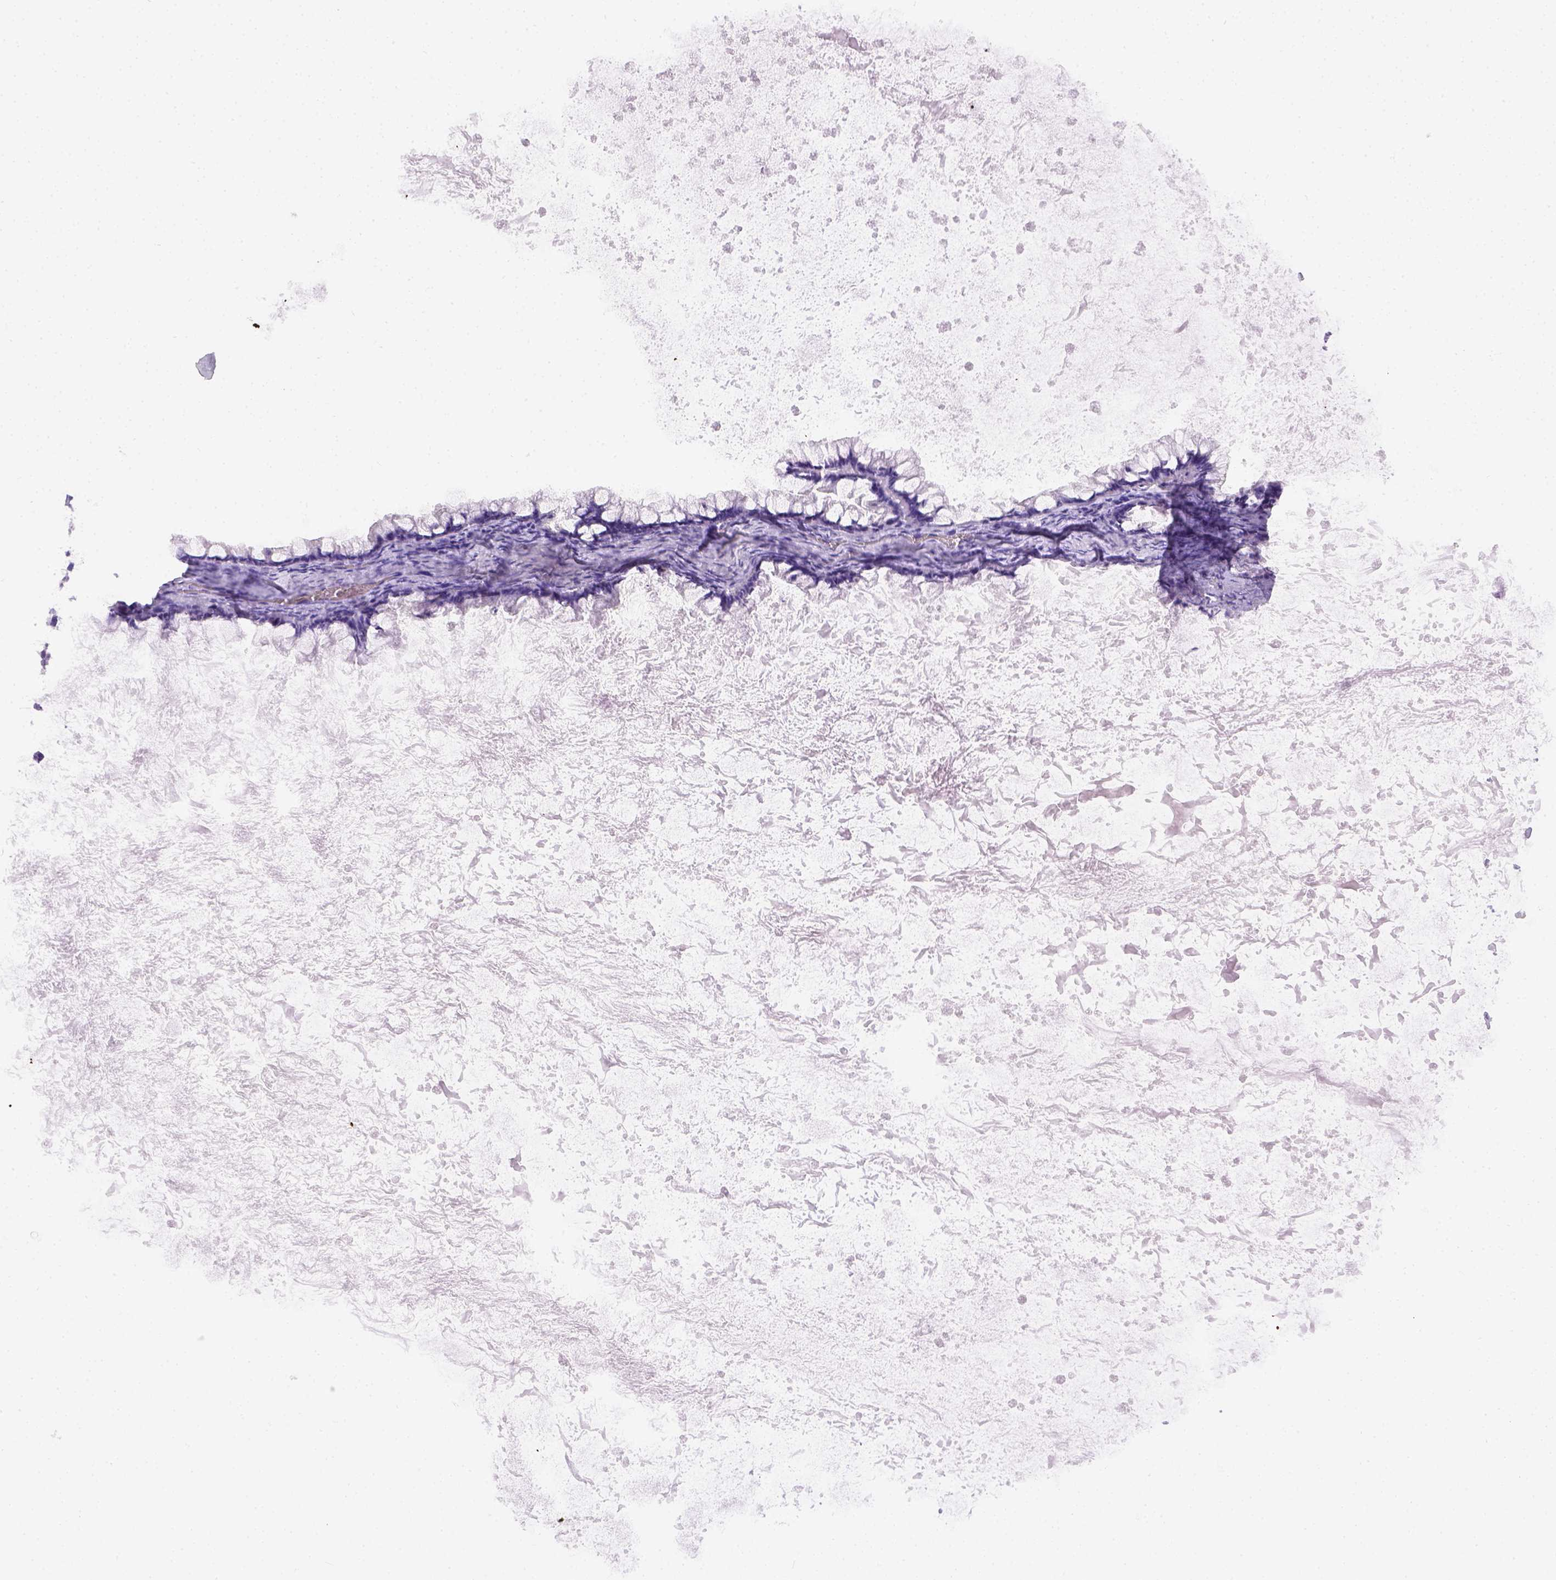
{"staining": {"intensity": "negative", "quantity": "none", "location": "none"}, "tissue": "ovarian cancer", "cell_type": "Tumor cells", "image_type": "cancer", "snomed": [{"axis": "morphology", "description": "Cystadenocarcinoma, mucinous, NOS"}, {"axis": "topography", "description": "Ovary"}], "caption": "There is no significant expression in tumor cells of ovarian cancer (mucinous cystadenocarcinoma). (Stains: DAB IHC with hematoxylin counter stain, Microscopy: brightfield microscopy at high magnification).", "gene": "FAM184B", "patient": {"sex": "female", "age": 67}}